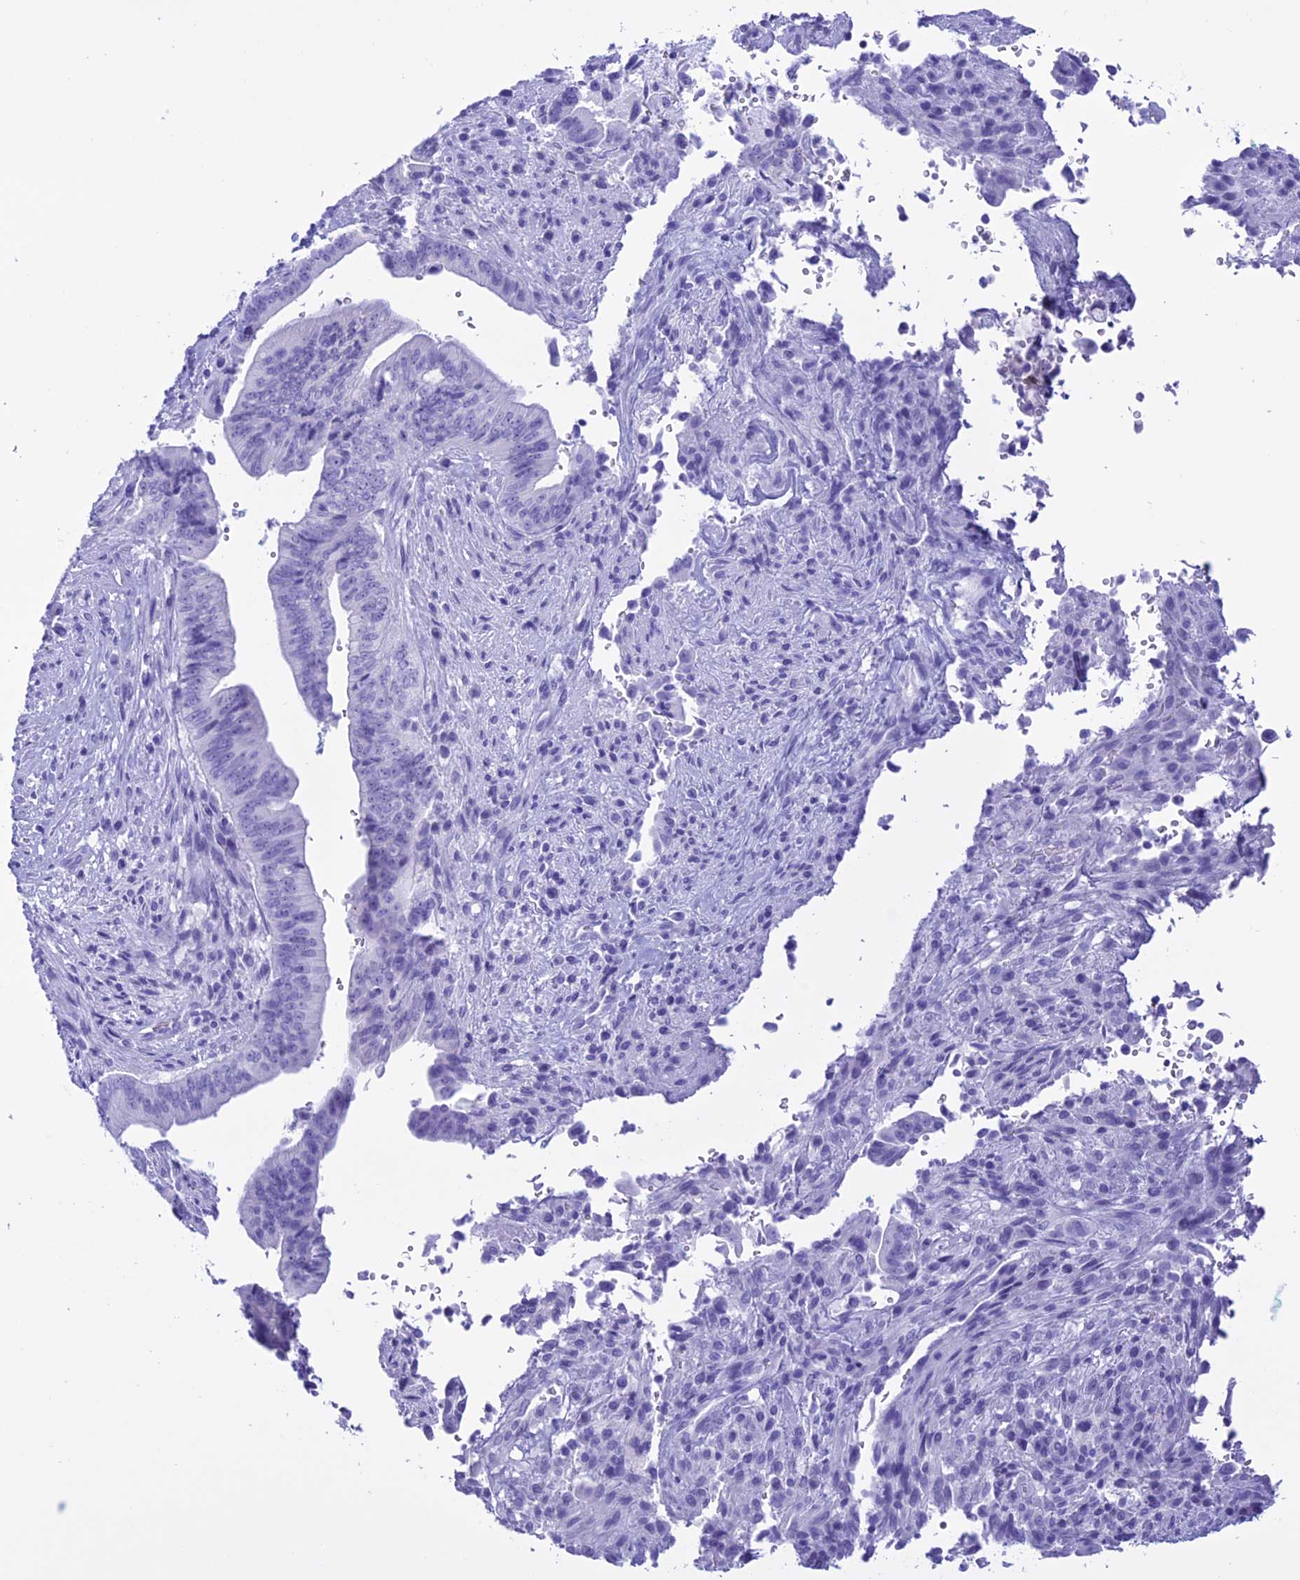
{"staining": {"intensity": "negative", "quantity": "none", "location": "none"}, "tissue": "pancreatic cancer", "cell_type": "Tumor cells", "image_type": "cancer", "snomed": [{"axis": "morphology", "description": "Adenocarcinoma, NOS"}, {"axis": "topography", "description": "Pancreas"}], "caption": "Protein analysis of pancreatic cancer (adenocarcinoma) reveals no significant expression in tumor cells.", "gene": "MZB1", "patient": {"sex": "male", "age": 70}}